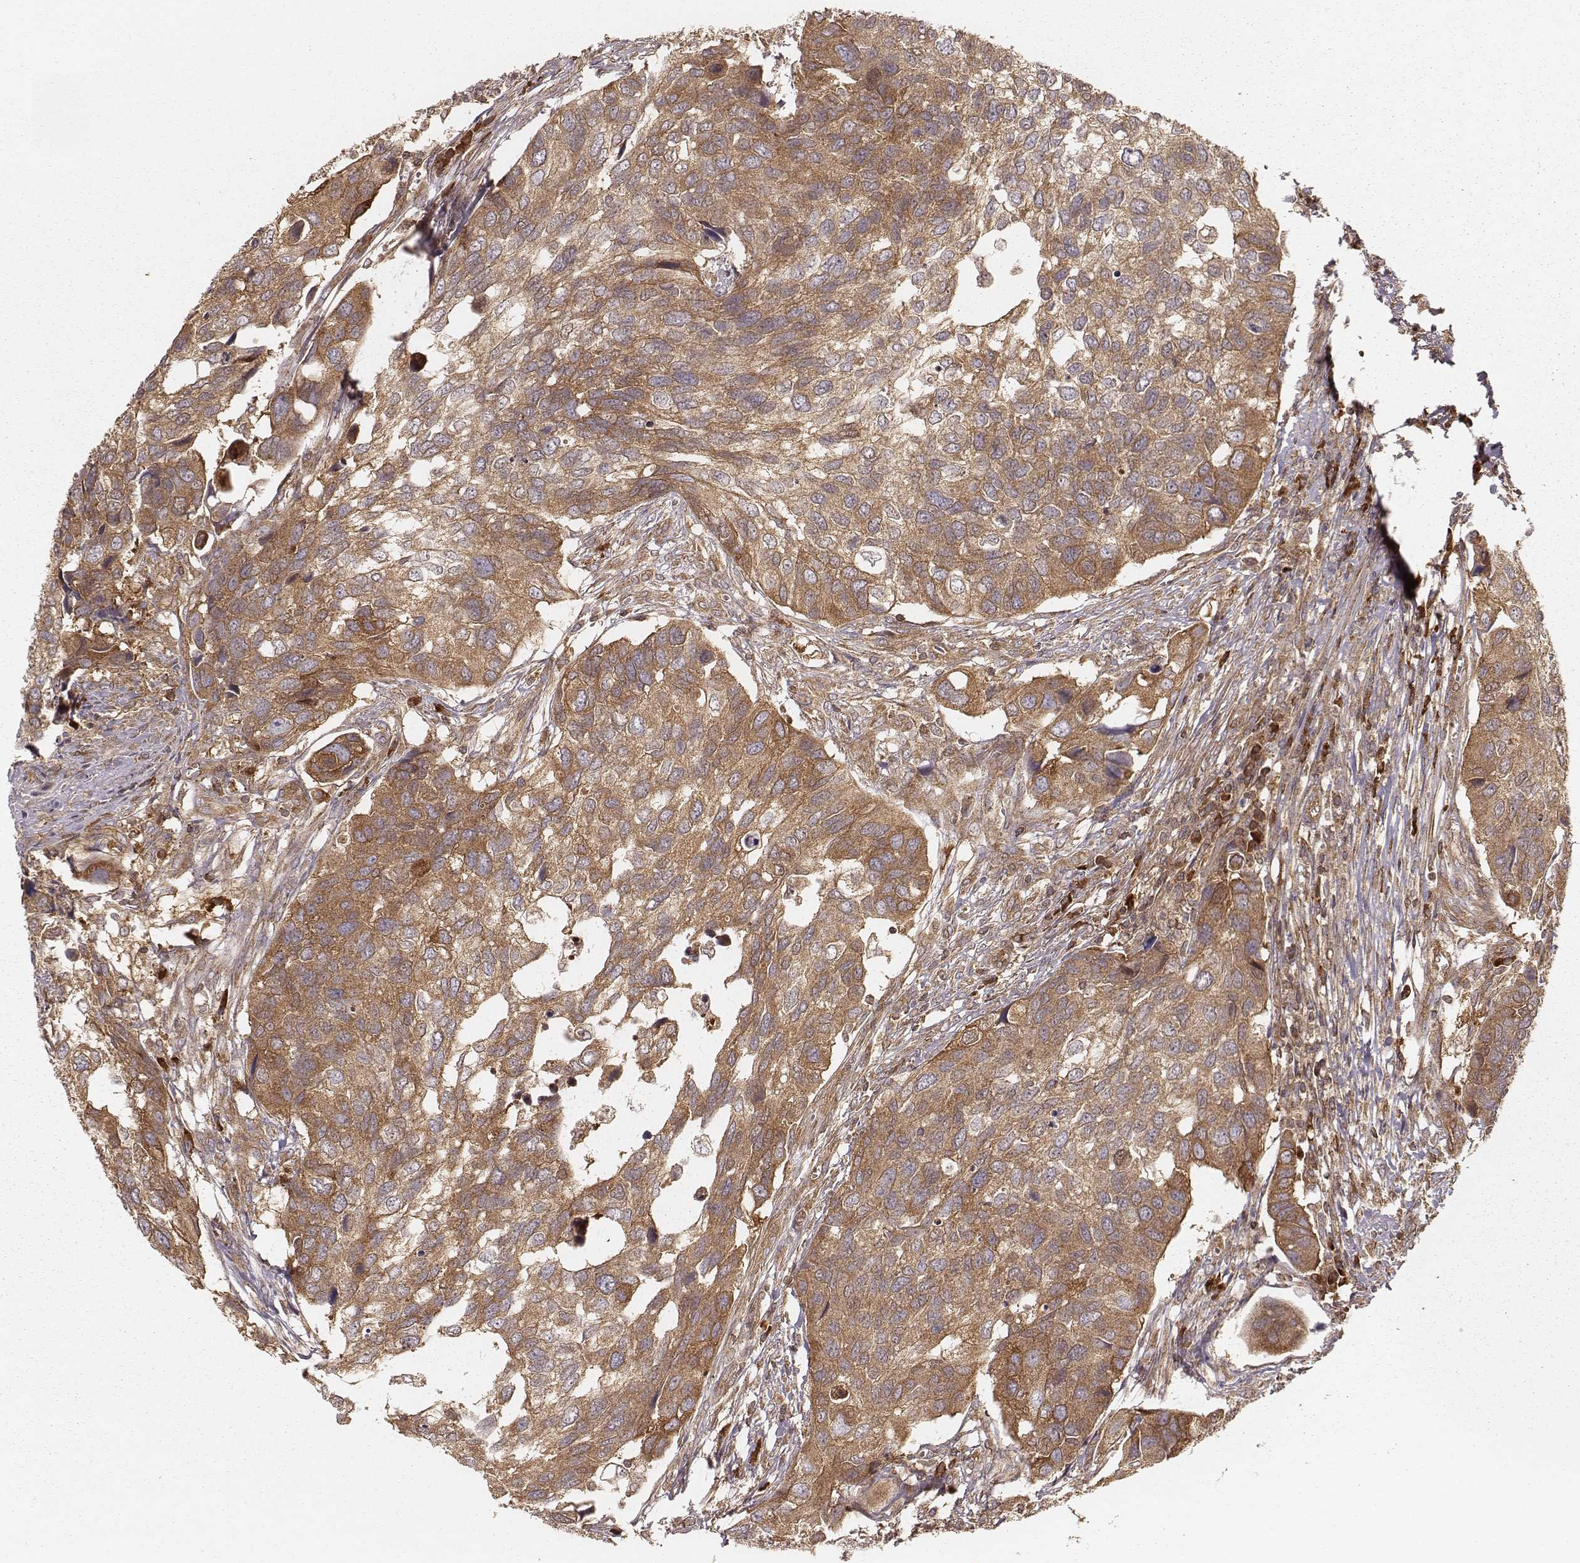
{"staining": {"intensity": "moderate", "quantity": ">75%", "location": "cytoplasmic/membranous"}, "tissue": "urothelial cancer", "cell_type": "Tumor cells", "image_type": "cancer", "snomed": [{"axis": "morphology", "description": "Urothelial carcinoma, High grade"}, {"axis": "topography", "description": "Urinary bladder"}], "caption": "Protein staining displays moderate cytoplasmic/membranous positivity in about >75% of tumor cells in high-grade urothelial carcinoma. (Brightfield microscopy of DAB IHC at high magnification).", "gene": "CARS1", "patient": {"sex": "male", "age": 60}}